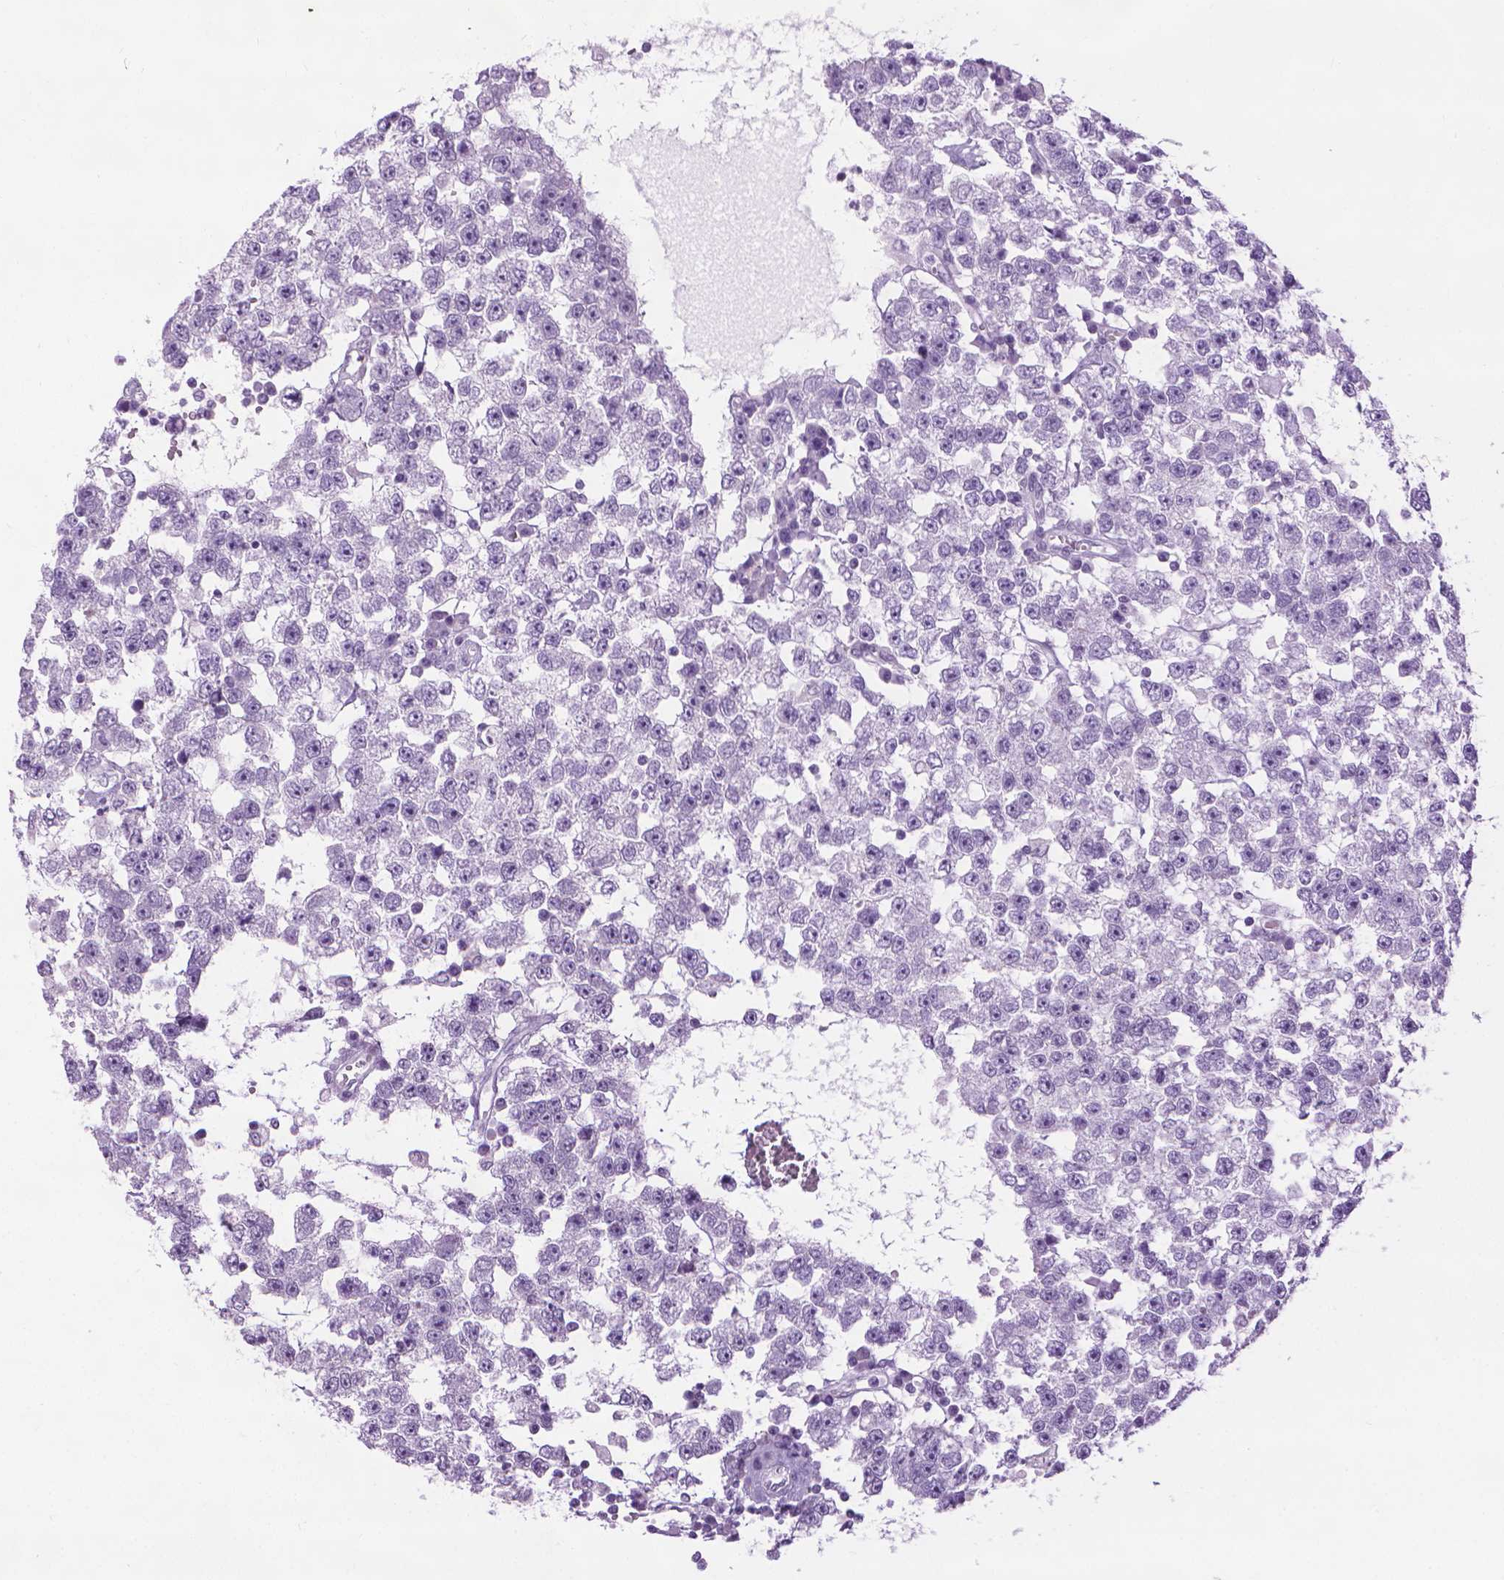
{"staining": {"intensity": "negative", "quantity": "none", "location": "none"}, "tissue": "testis cancer", "cell_type": "Tumor cells", "image_type": "cancer", "snomed": [{"axis": "morphology", "description": "Seminoma, NOS"}, {"axis": "topography", "description": "Testis"}], "caption": "High power microscopy image of an immunohistochemistry (IHC) photomicrograph of testis cancer (seminoma), revealing no significant expression in tumor cells.", "gene": "DNAI7", "patient": {"sex": "male", "age": 34}}